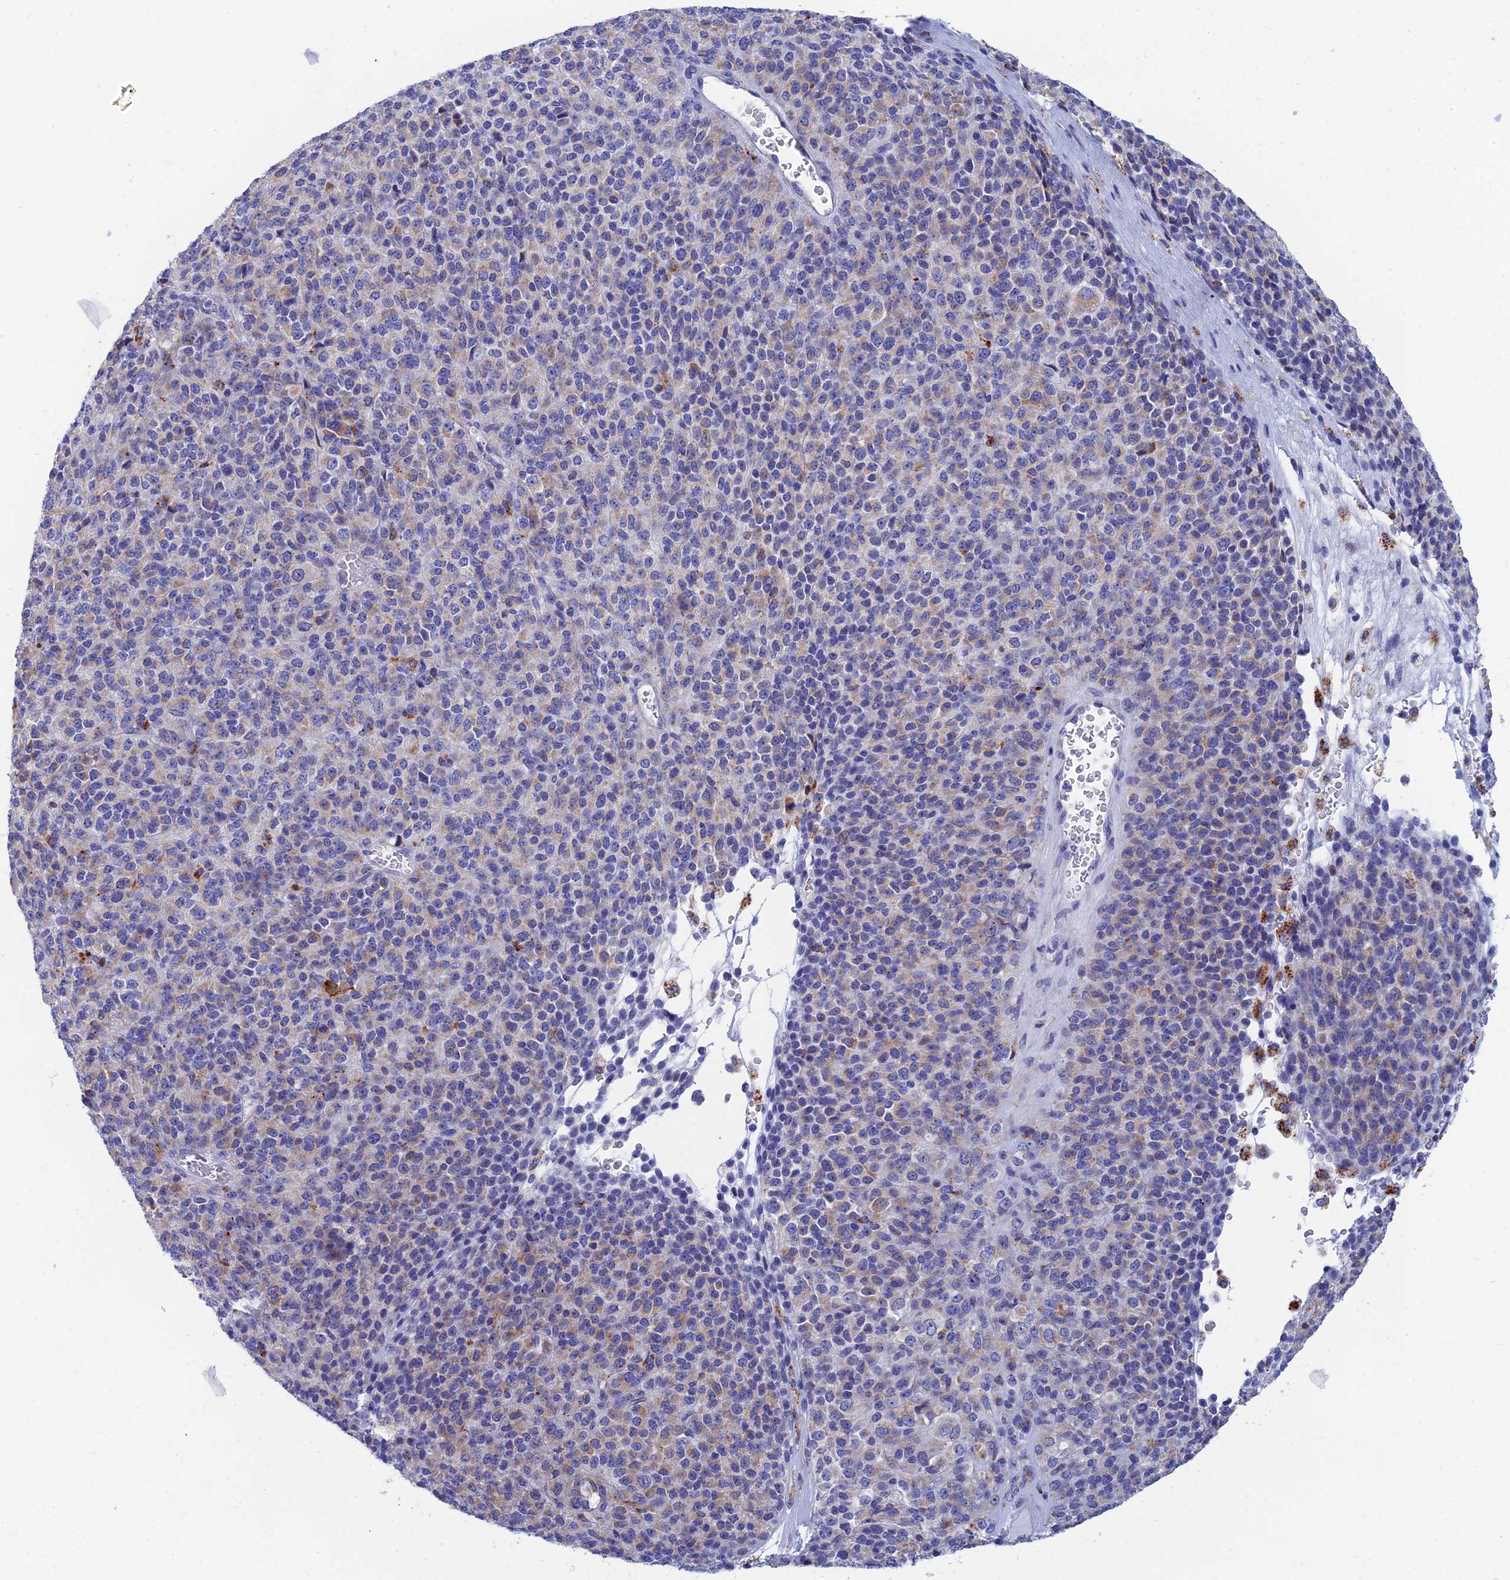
{"staining": {"intensity": "moderate", "quantity": "<25%", "location": "cytoplasmic/membranous"}, "tissue": "melanoma", "cell_type": "Tumor cells", "image_type": "cancer", "snomed": [{"axis": "morphology", "description": "Malignant melanoma, Metastatic site"}, {"axis": "topography", "description": "Brain"}], "caption": "This photomicrograph reveals melanoma stained with IHC to label a protein in brown. The cytoplasmic/membranous of tumor cells show moderate positivity for the protein. Nuclei are counter-stained blue.", "gene": "CFAP210", "patient": {"sex": "female", "age": 56}}